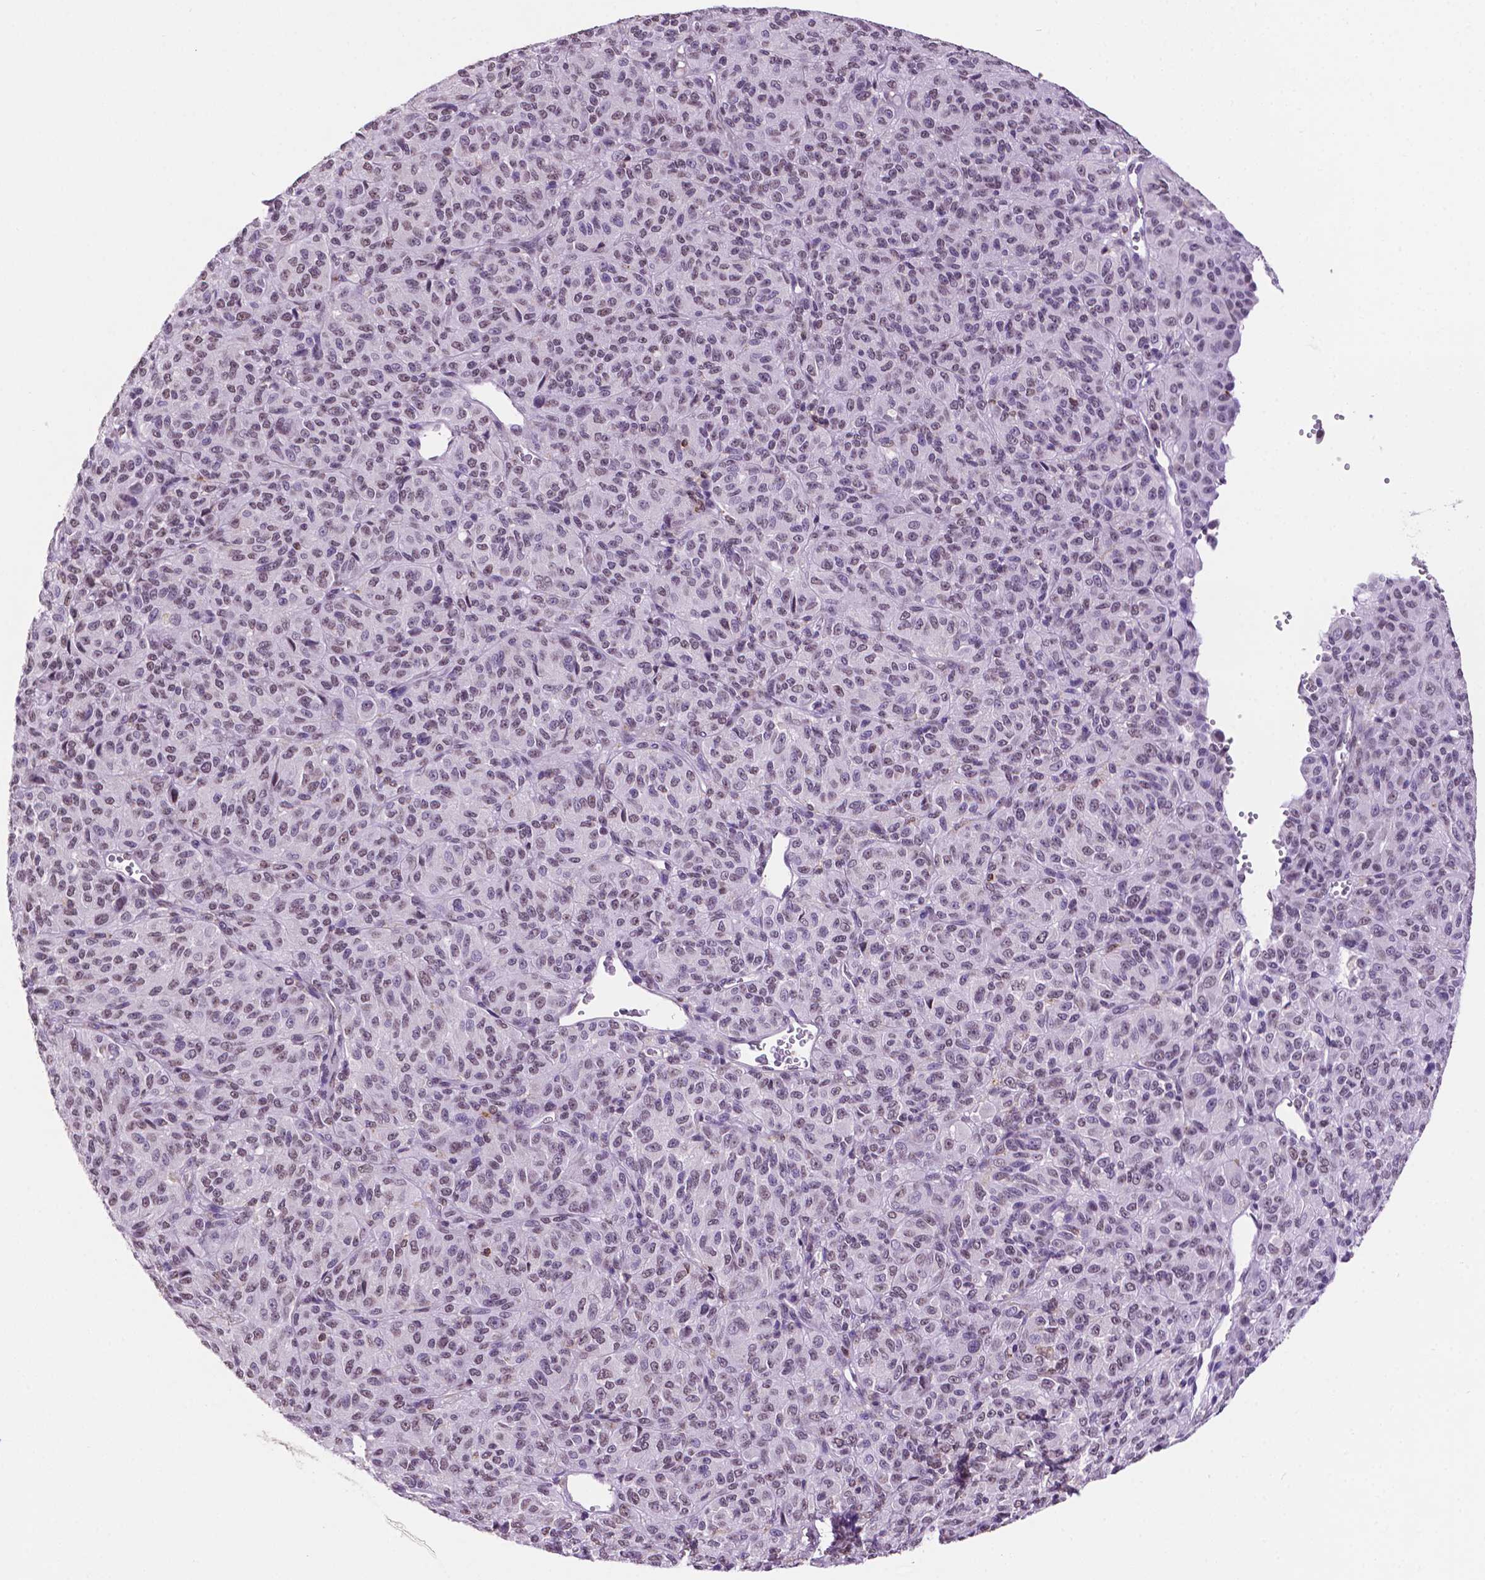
{"staining": {"intensity": "moderate", "quantity": "25%-75%", "location": "nuclear"}, "tissue": "melanoma", "cell_type": "Tumor cells", "image_type": "cancer", "snomed": [{"axis": "morphology", "description": "Malignant melanoma, Metastatic site"}, {"axis": "topography", "description": "Brain"}], "caption": "Melanoma stained with immunohistochemistry demonstrates moderate nuclear positivity in approximately 25%-75% of tumor cells. Using DAB (brown) and hematoxylin (blue) stains, captured at high magnification using brightfield microscopy.", "gene": "PTPN6", "patient": {"sex": "female", "age": 56}}